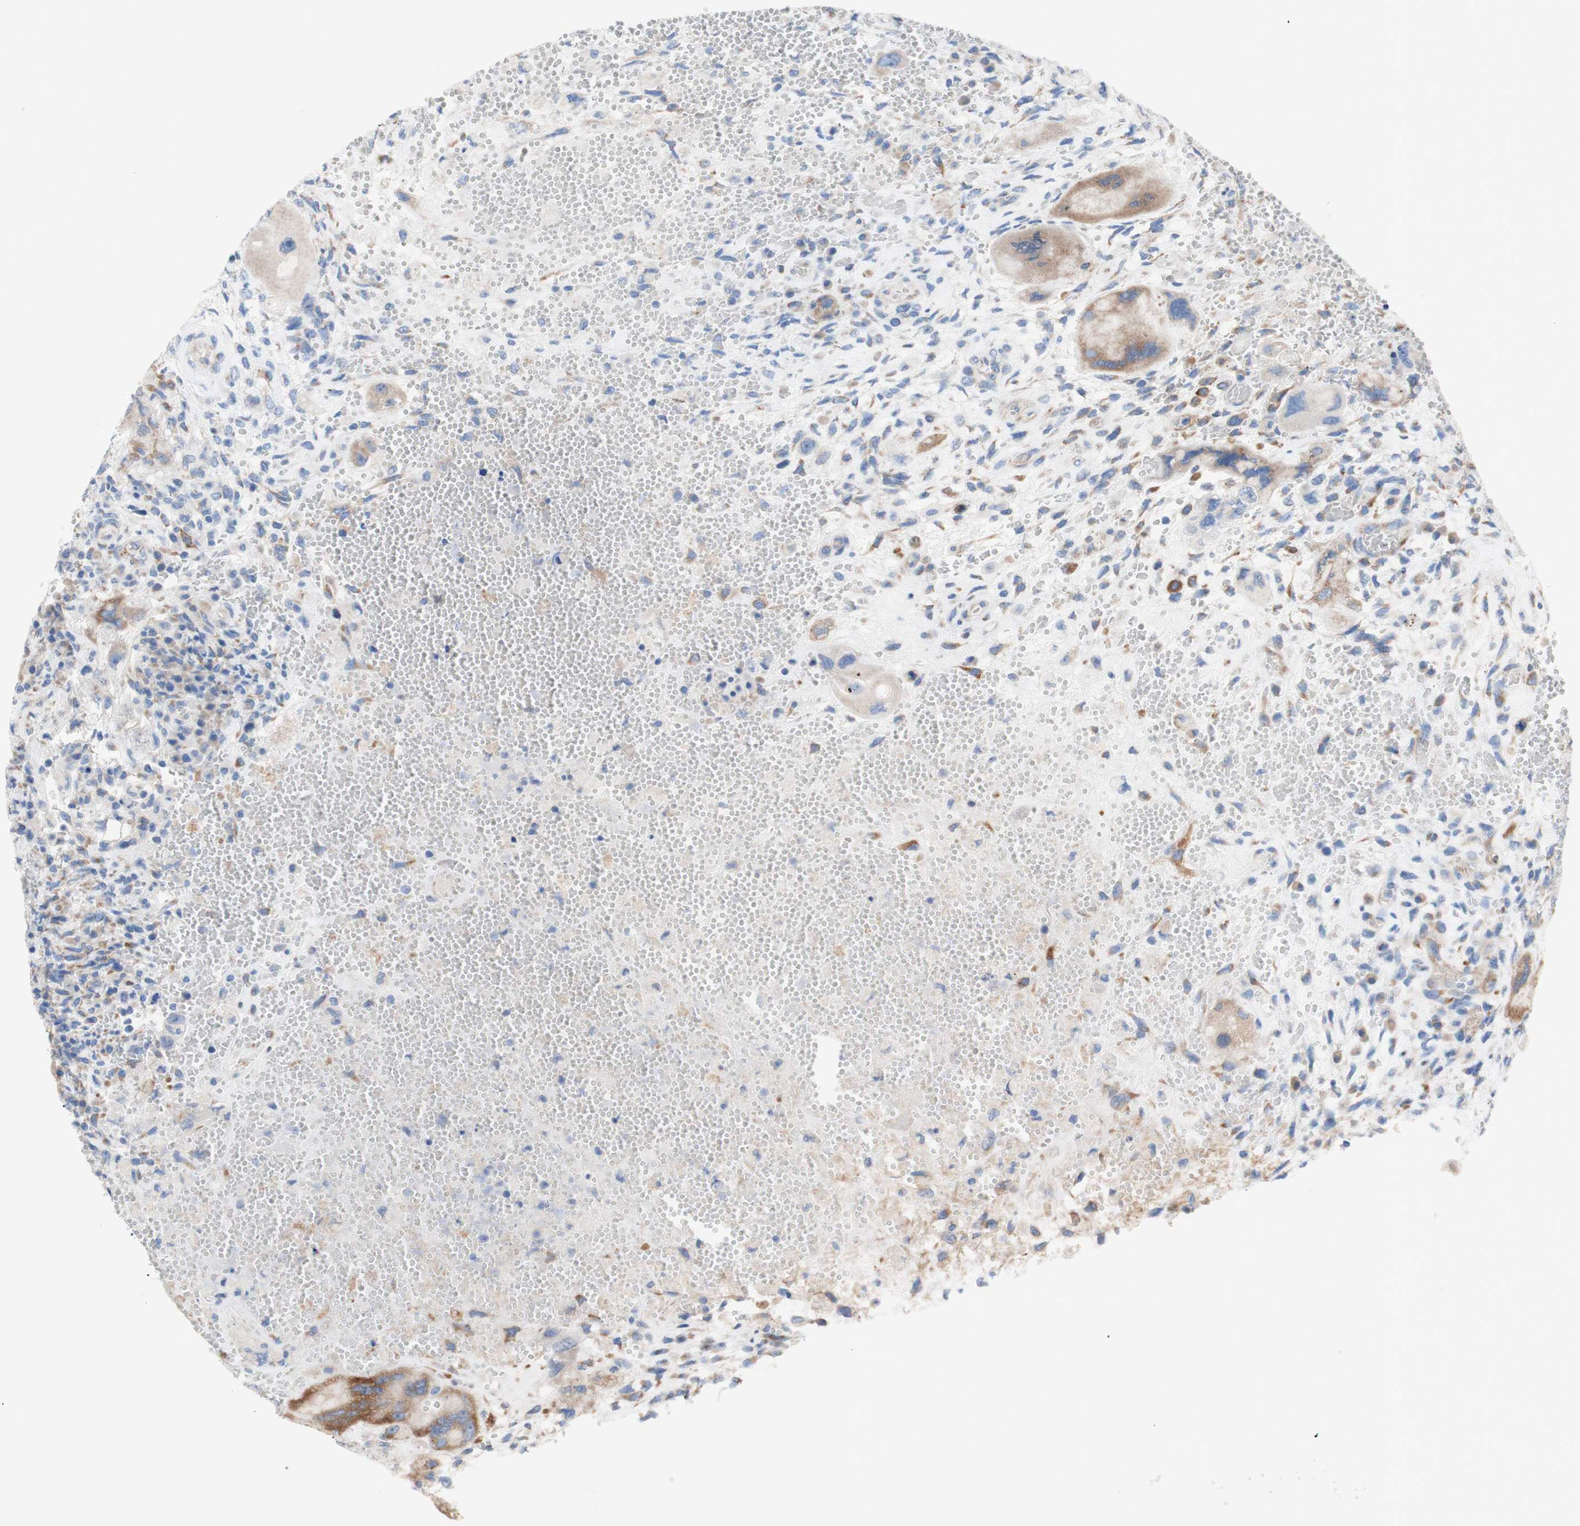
{"staining": {"intensity": "moderate", "quantity": "<25%", "location": "cytoplasmic/membranous"}, "tissue": "testis cancer", "cell_type": "Tumor cells", "image_type": "cancer", "snomed": [{"axis": "morphology", "description": "Carcinoma, Embryonal, NOS"}, {"axis": "topography", "description": "Testis"}], "caption": "This image reveals embryonal carcinoma (testis) stained with immunohistochemistry to label a protein in brown. The cytoplasmic/membranous of tumor cells show moderate positivity for the protein. Nuclei are counter-stained blue.", "gene": "TMIGD2", "patient": {"sex": "male", "age": 26}}